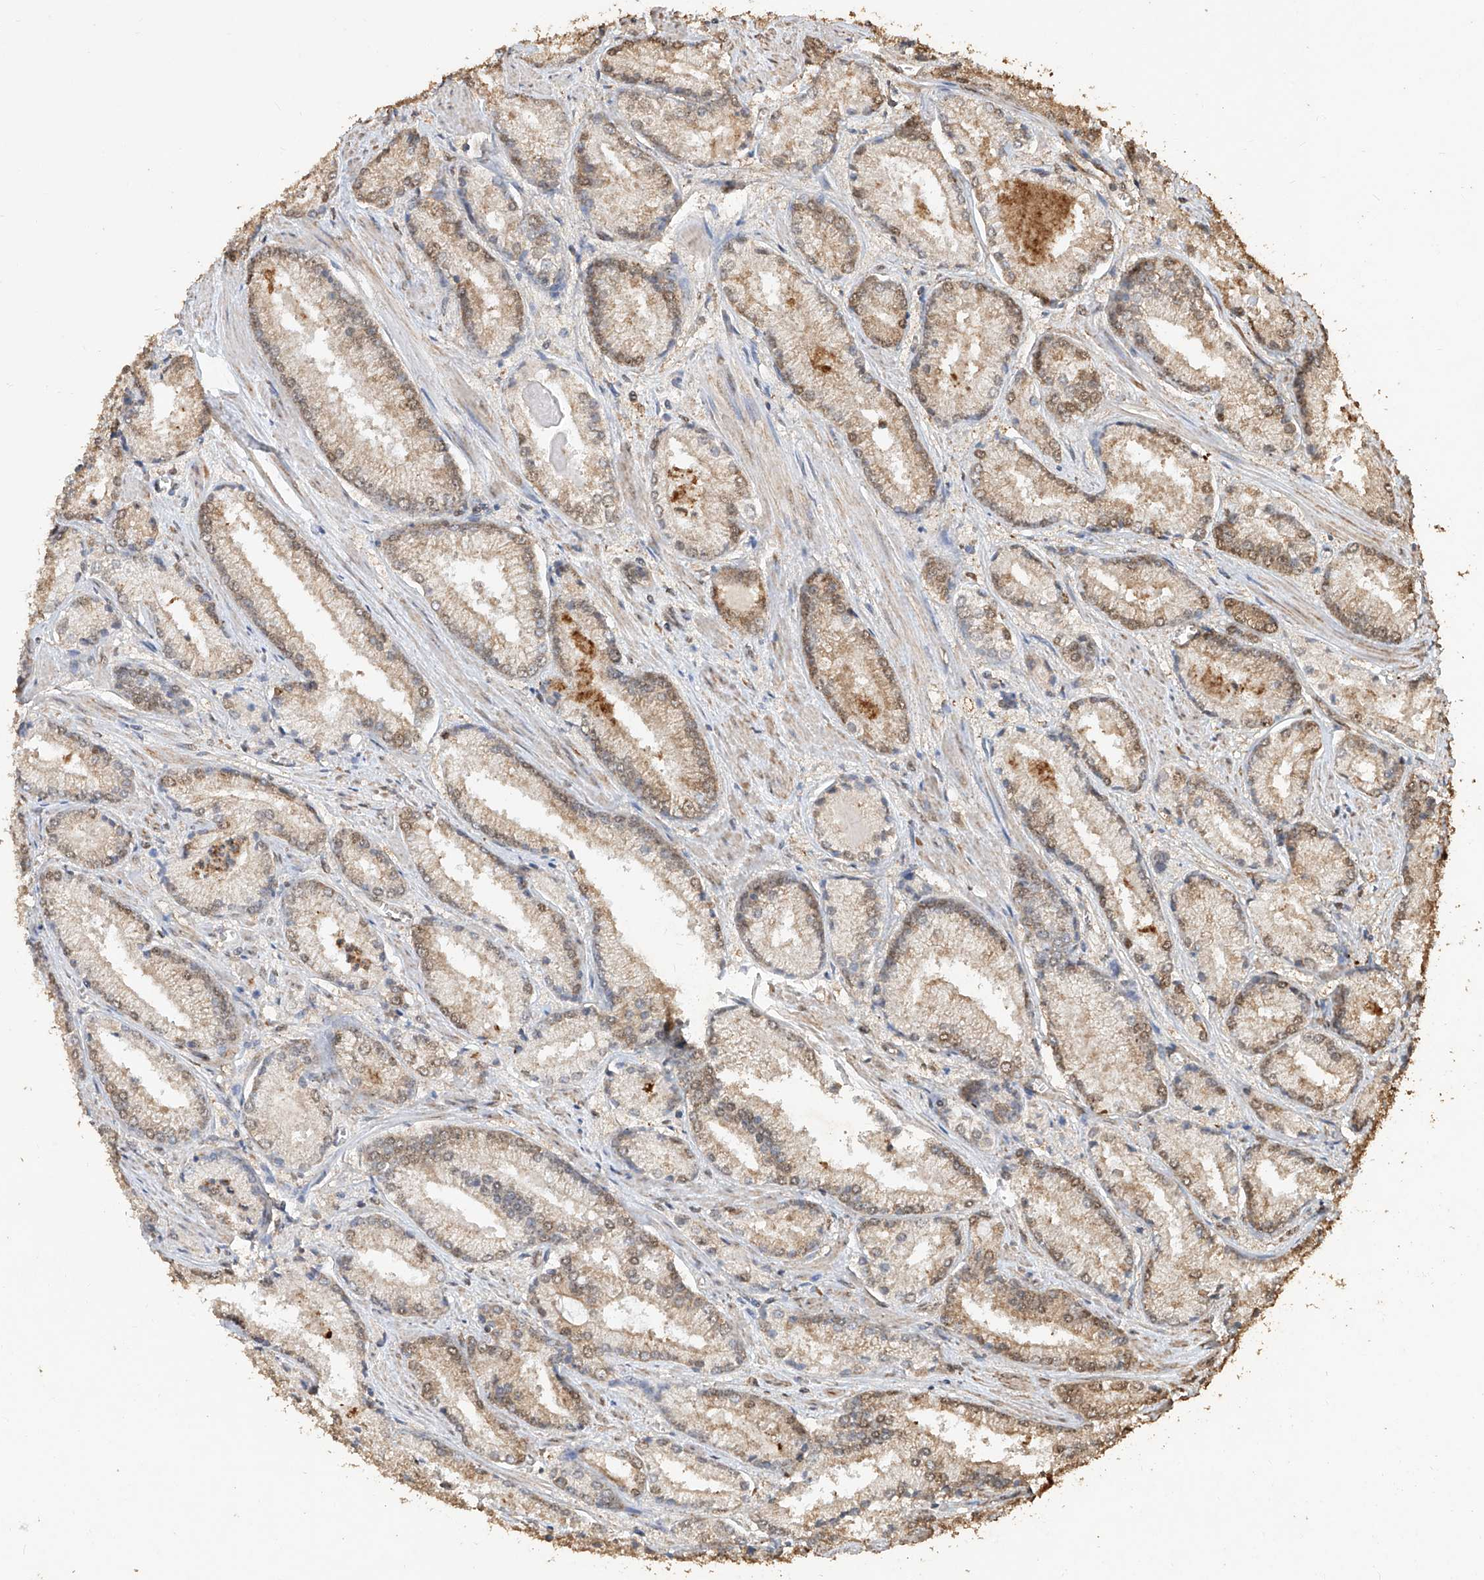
{"staining": {"intensity": "moderate", "quantity": ">75%", "location": "cytoplasmic/membranous,nuclear"}, "tissue": "prostate cancer", "cell_type": "Tumor cells", "image_type": "cancer", "snomed": [{"axis": "morphology", "description": "Adenocarcinoma, Low grade"}, {"axis": "topography", "description": "Prostate"}], "caption": "There is medium levels of moderate cytoplasmic/membranous and nuclear expression in tumor cells of prostate cancer, as demonstrated by immunohistochemical staining (brown color).", "gene": "ELOVL1", "patient": {"sex": "male", "age": 54}}